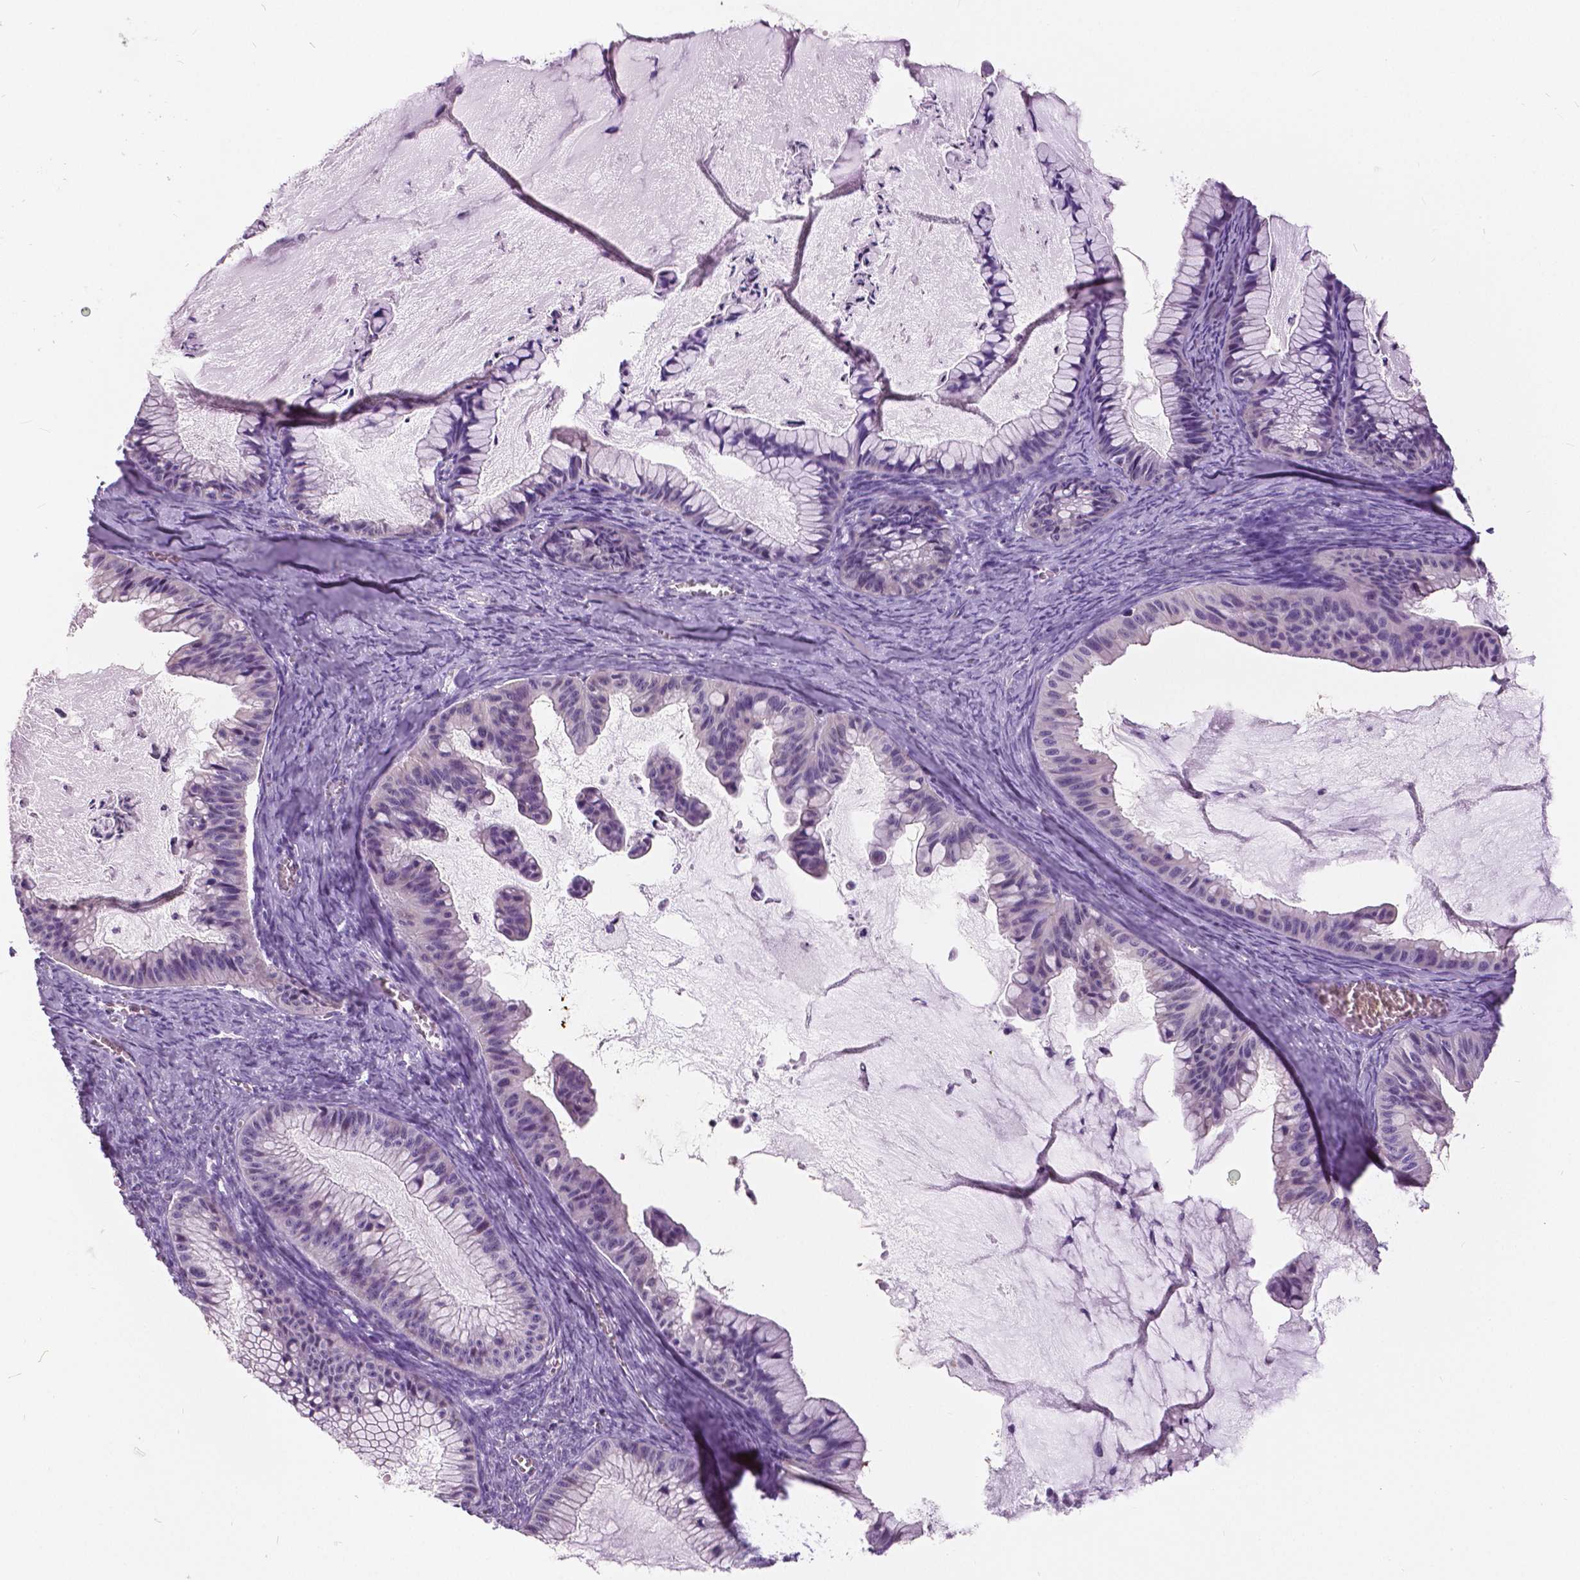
{"staining": {"intensity": "negative", "quantity": "none", "location": "none"}, "tissue": "ovarian cancer", "cell_type": "Tumor cells", "image_type": "cancer", "snomed": [{"axis": "morphology", "description": "Cystadenocarcinoma, mucinous, NOS"}, {"axis": "topography", "description": "Ovary"}], "caption": "Immunohistochemistry (IHC) photomicrograph of ovarian cancer stained for a protein (brown), which exhibits no staining in tumor cells.", "gene": "TP53TG5", "patient": {"sex": "female", "age": 72}}